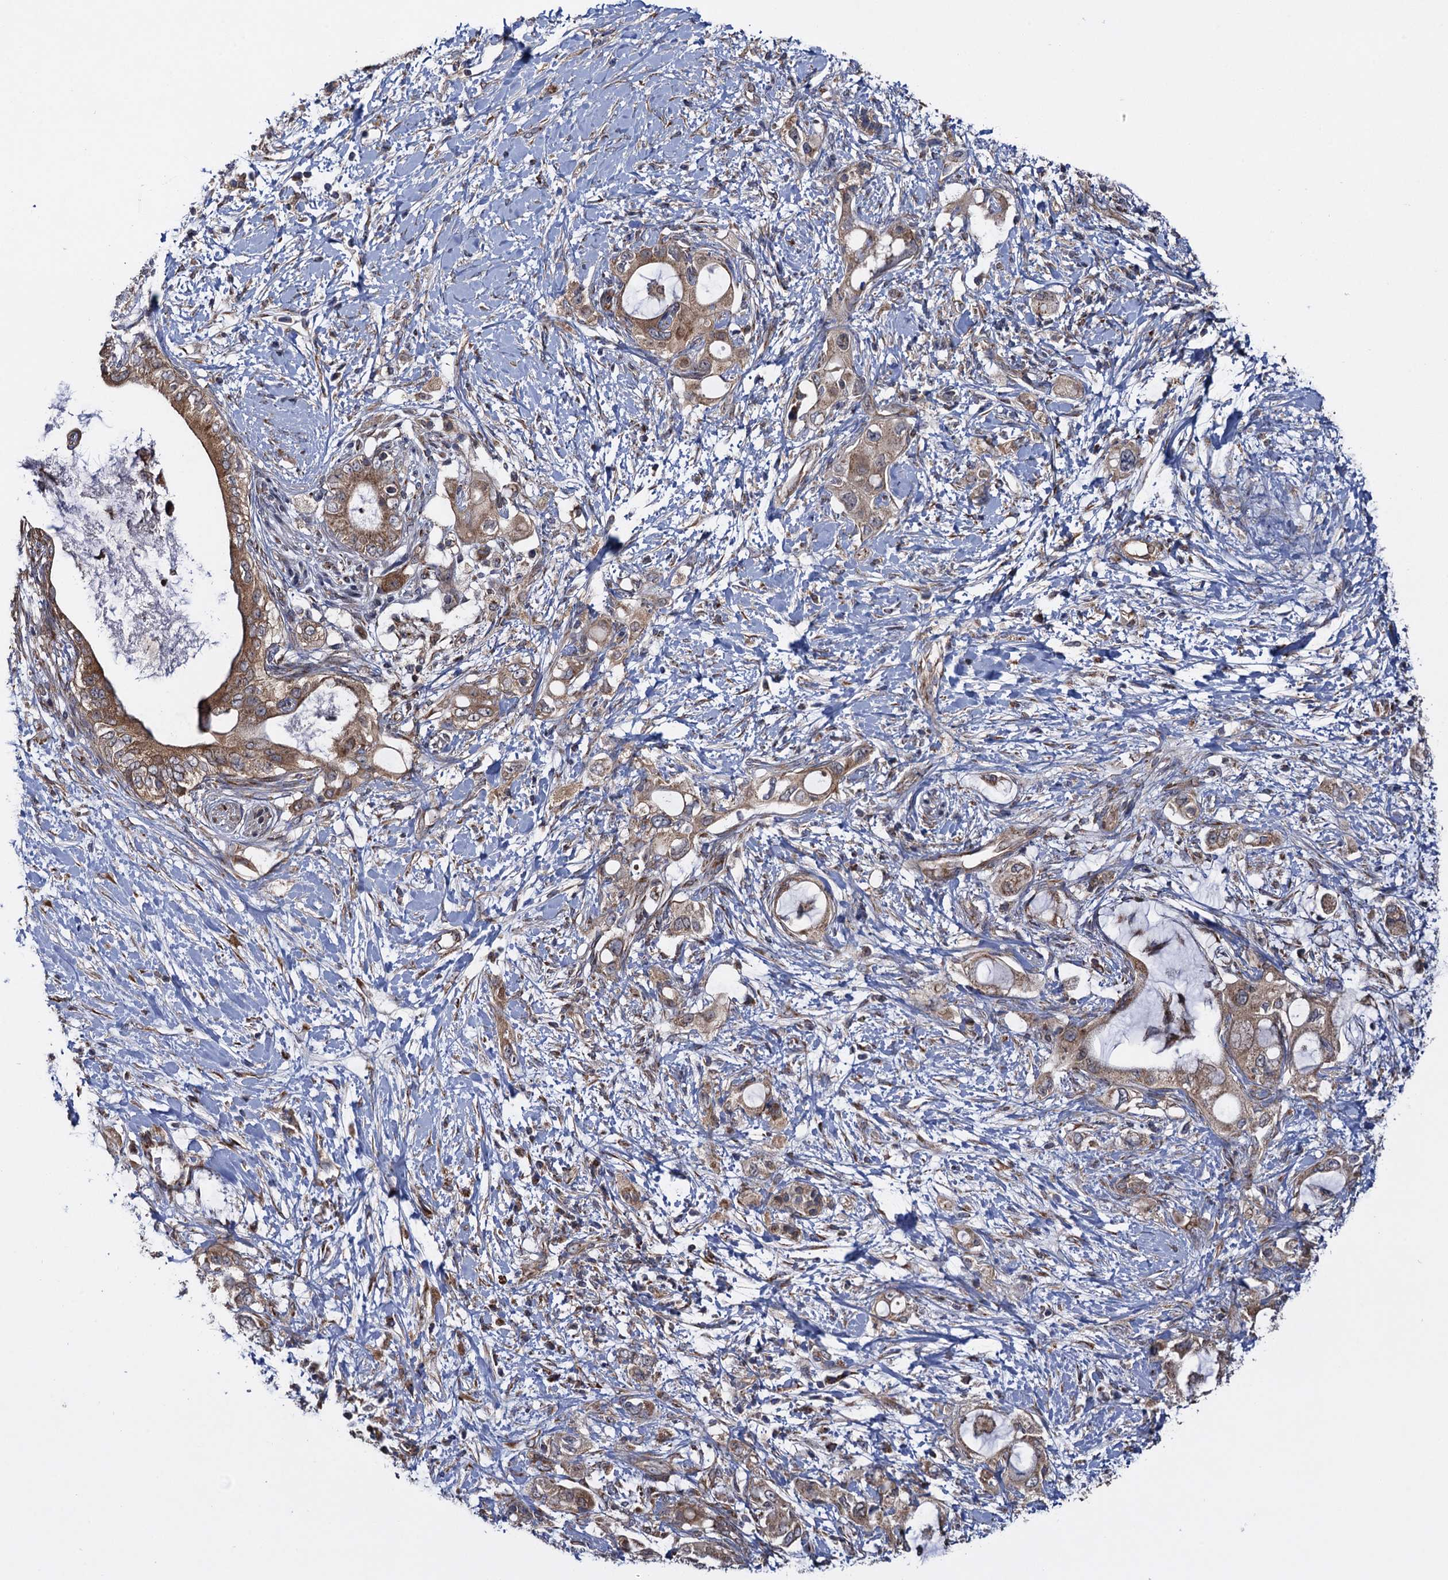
{"staining": {"intensity": "moderate", "quantity": ">75%", "location": "cytoplasmic/membranous"}, "tissue": "pancreatic cancer", "cell_type": "Tumor cells", "image_type": "cancer", "snomed": [{"axis": "morphology", "description": "Adenocarcinoma, NOS"}, {"axis": "topography", "description": "Pancreas"}], "caption": "The histopathology image shows immunohistochemical staining of pancreatic cancer. There is moderate cytoplasmic/membranous expression is appreciated in approximately >75% of tumor cells.", "gene": "HAUS1", "patient": {"sex": "female", "age": 56}}